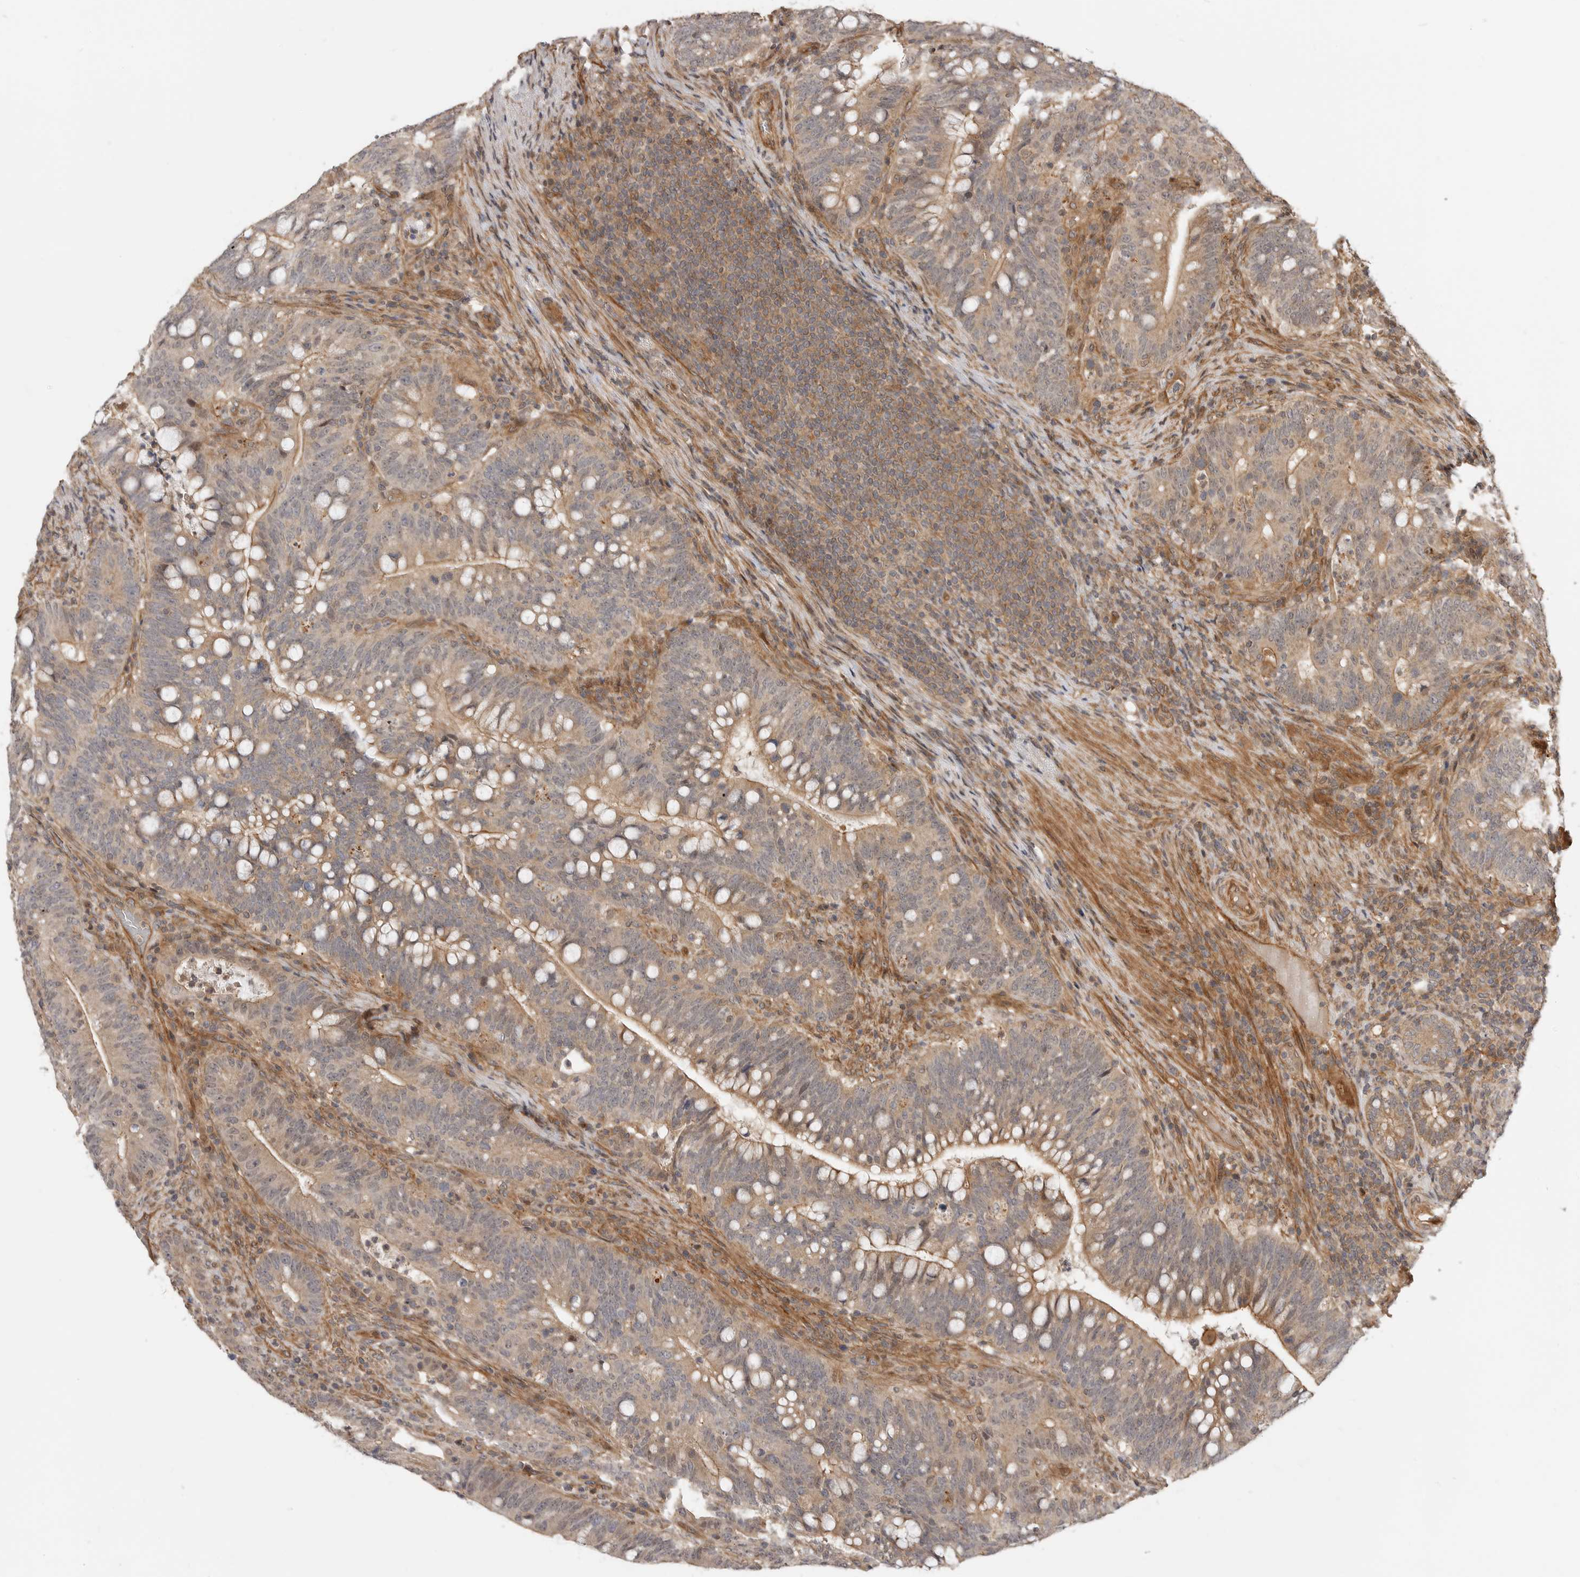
{"staining": {"intensity": "moderate", "quantity": "25%-75%", "location": "cytoplasmic/membranous"}, "tissue": "colorectal cancer", "cell_type": "Tumor cells", "image_type": "cancer", "snomed": [{"axis": "morphology", "description": "Adenocarcinoma, NOS"}, {"axis": "topography", "description": "Colon"}], "caption": "Tumor cells display medium levels of moderate cytoplasmic/membranous expression in approximately 25%-75% of cells in colorectal cancer (adenocarcinoma).", "gene": "ADPRS", "patient": {"sex": "female", "age": 66}}